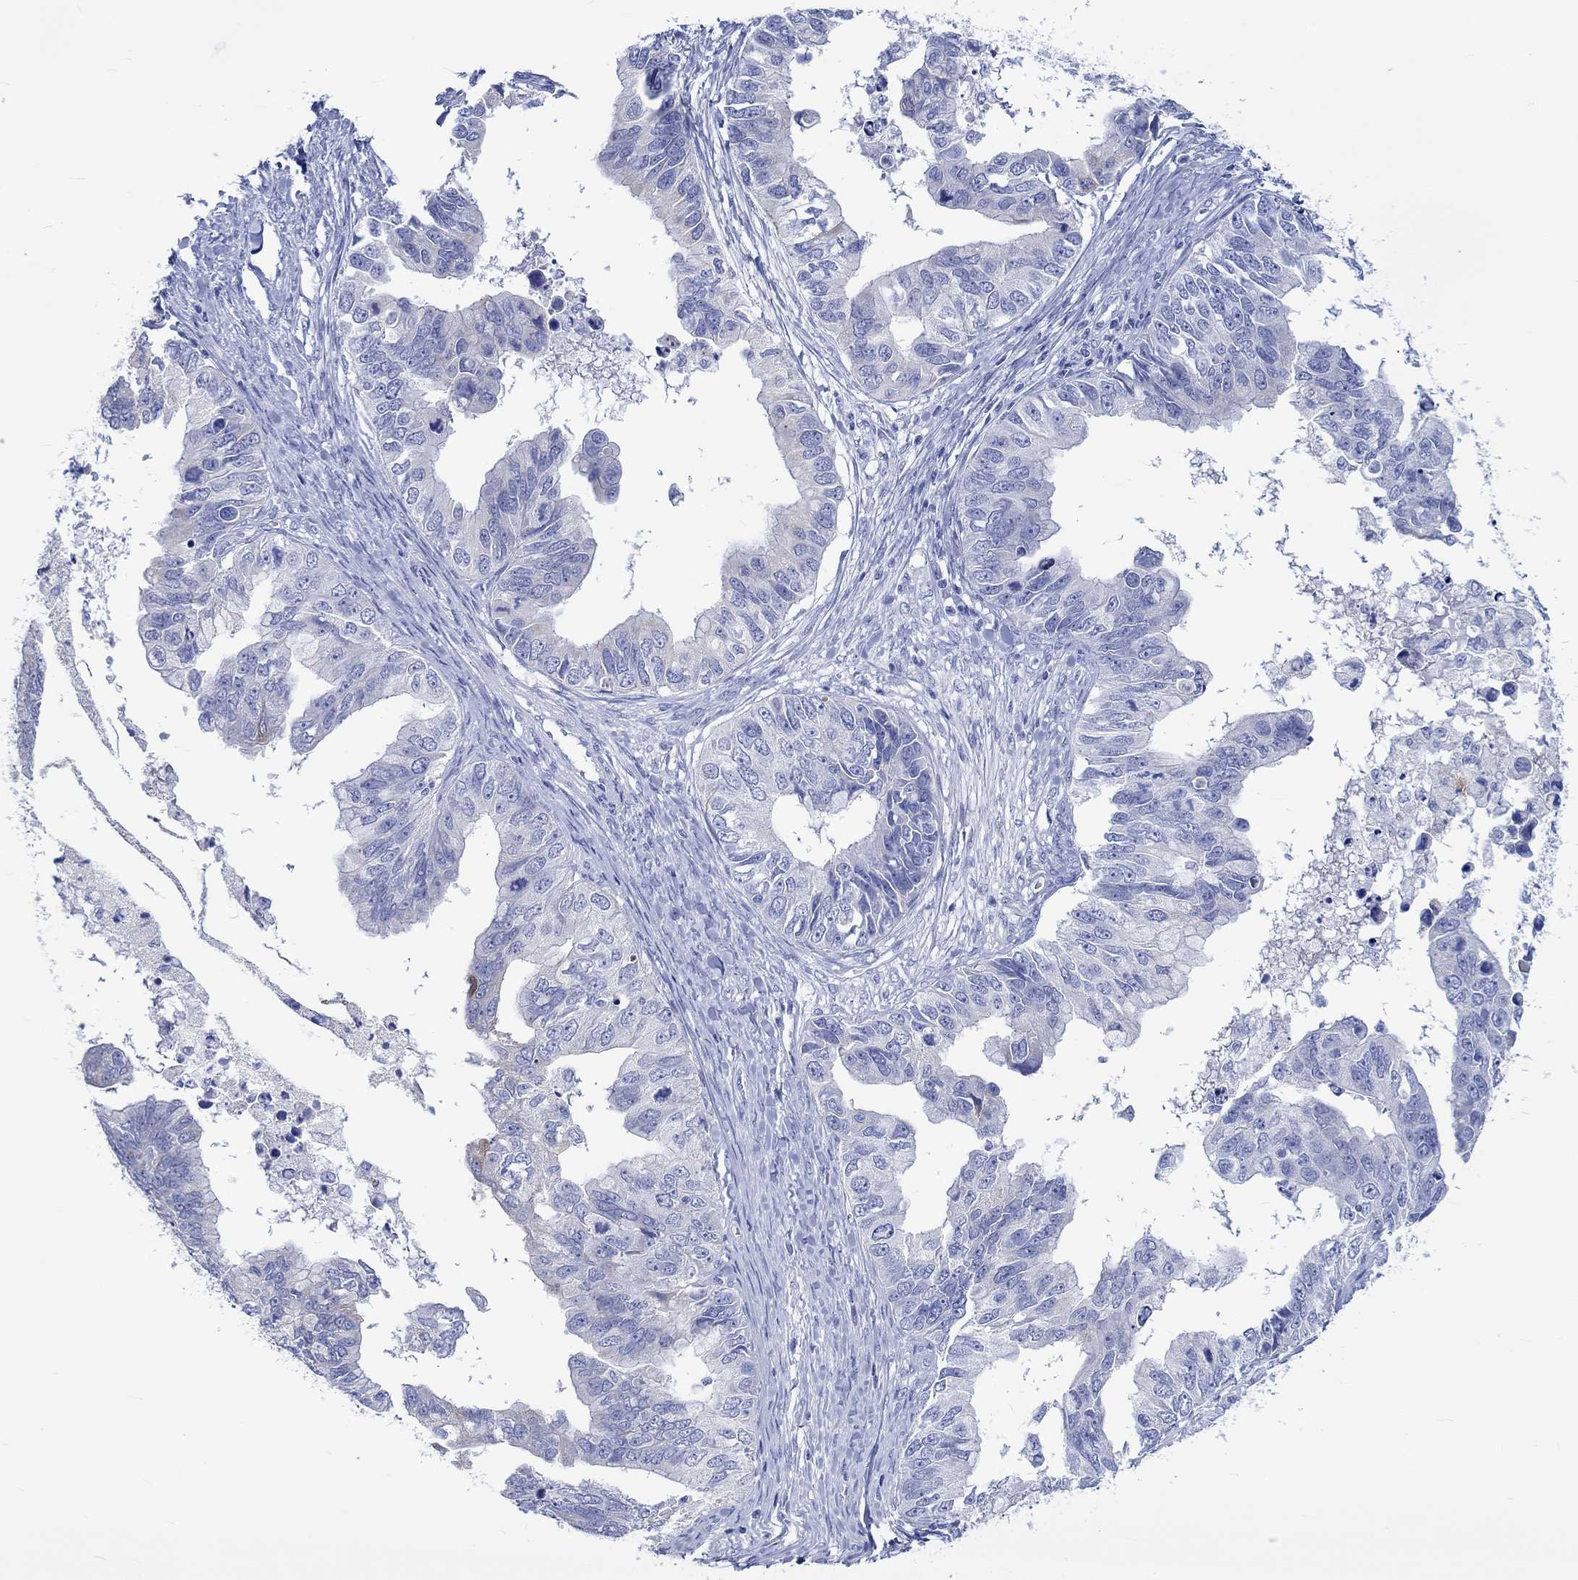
{"staining": {"intensity": "negative", "quantity": "none", "location": "none"}, "tissue": "ovarian cancer", "cell_type": "Tumor cells", "image_type": "cancer", "snomed": [{"axis": "morphology", "description": "Cystadenocarcinoma, mucinous, NOS"}, {"axis": "topography", "description": "Ovary"}], "caption": "The image demonstrates no staining of tumor cells in ovarian cancer. (DAB immunohistochemistry (IHC) with hematoxylin counter stain).", "gene": "KLHL33", "patient": {"sex": "female", "age": 76}}